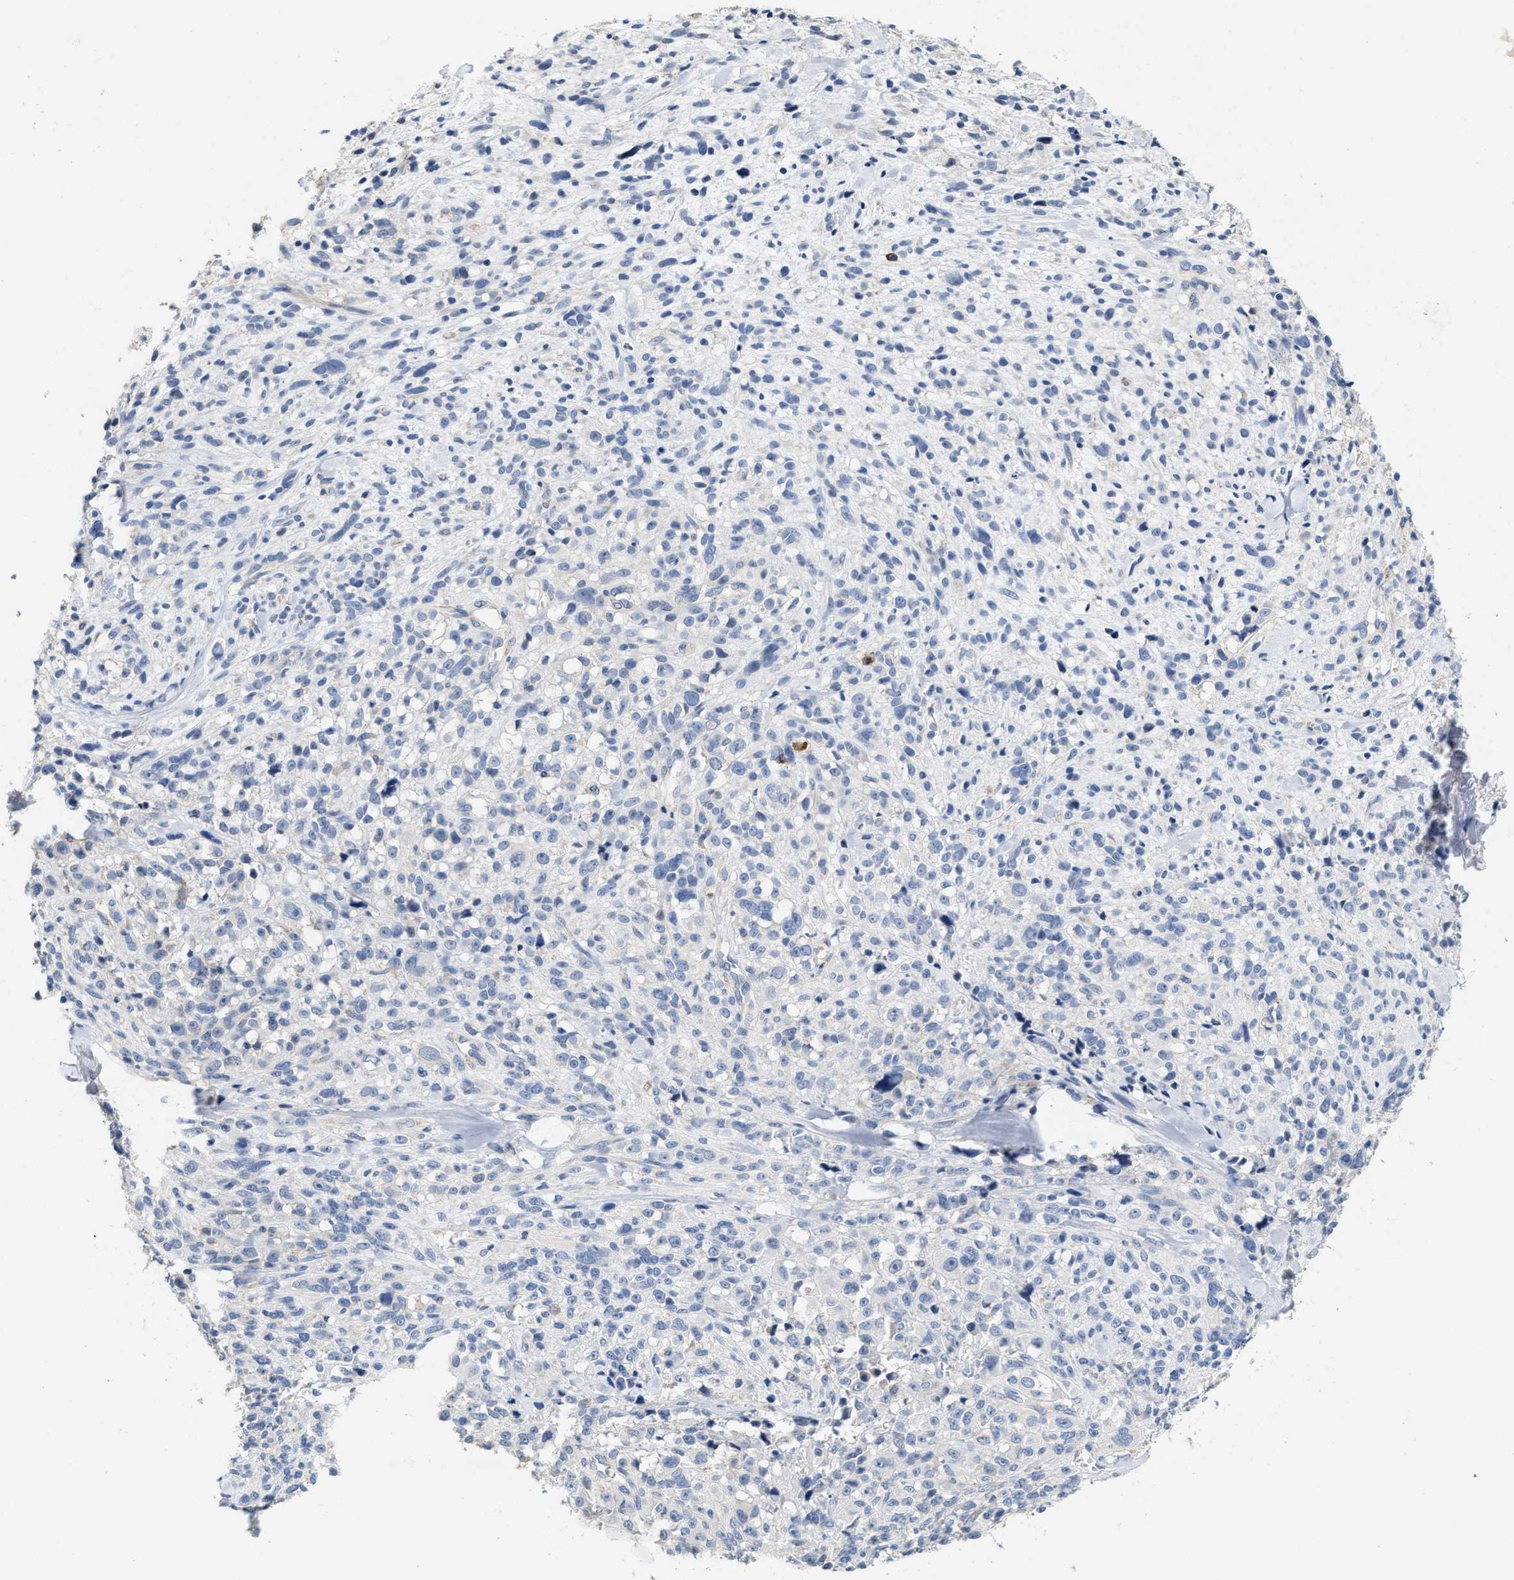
{"staining": {"intensity": "negative", "quantity": "none", "location": "none"}, "tissue": "melanoma", "cell_type": "Tumor cells", "image_type": "cancer", "snomed": [{"axis": "morphology", "description": "Malignant melanoma, NOS"}, {"axis": "topography", "description": "Skin"}], "caption": "Tumor cells show no significant protein positivity in malignant melanoma. (Stains: DAB immunohistochemistry with hematoxylin counter stain, Microscopy: brightfield microscopy at high magnification).", "gene": "RYR2", "patient": {"sex": "female", "age": 55}}